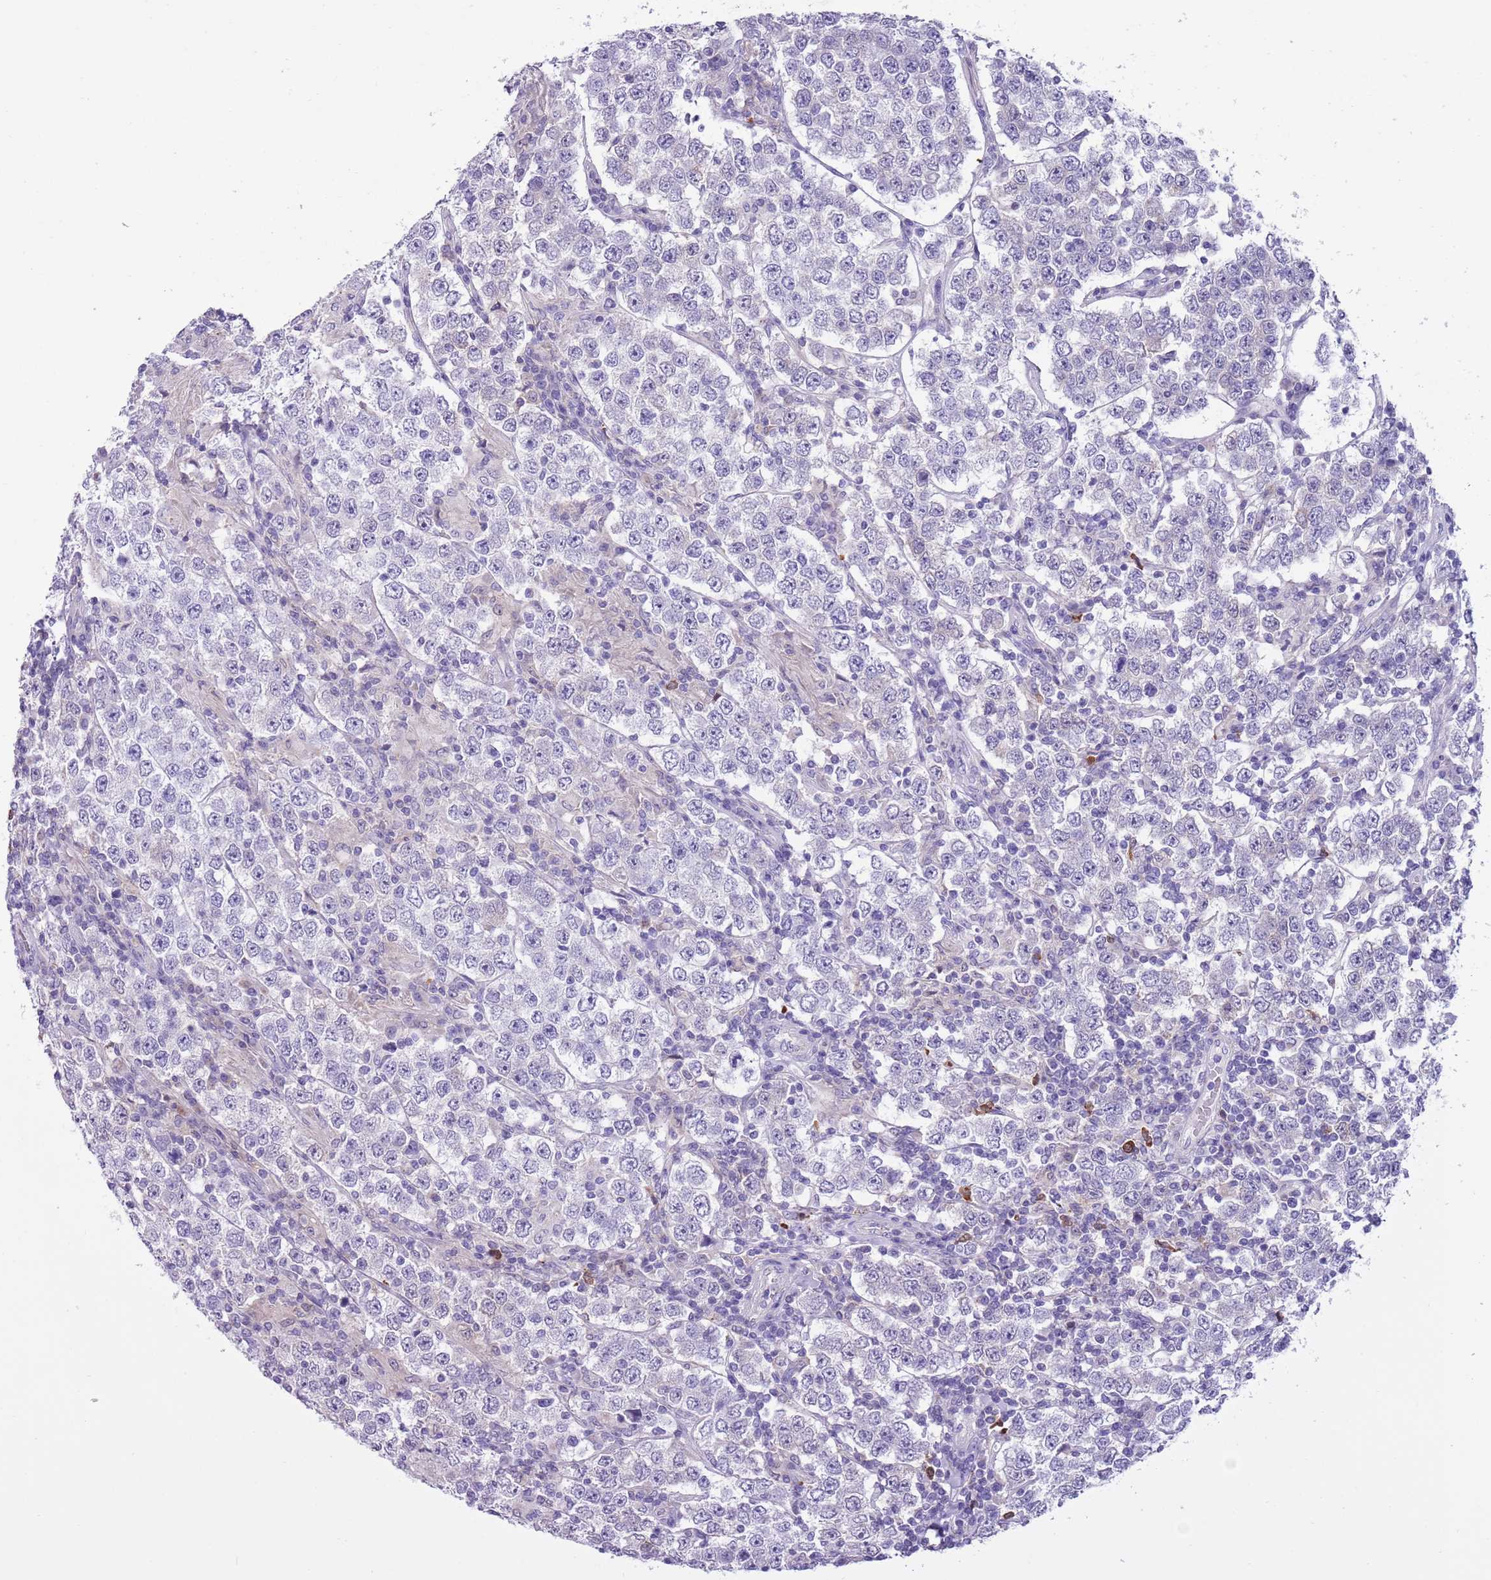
{"staining": {"intensity": "negative", "quantity": "none", "location": "none"}, "tissue": "testis cancer", "cell_type": "Tumor cells", "image_type": "cancer", "snomed": [{"axis": "morphology", "description": "Normal tissue, NOS"}, {"axis": "morphology", "description": "Urothelial carcinoma, High grade"}, {"axis": "morphology", "description": "Seminoma, NOS"}, {"axis": "morphology", "description": "Carcinoma, Embryonal, NOS"}, {"axis": "topography", "description": "Urinary bladder"}, {"axis": "topography", "description": "Testis"}], "caption": "IHC micrograph of neoplastic tissue: testis cancer (embryonal carcinoma) stained with DAB (3,3'-diaminobenzidine) shows no significant protein expression in tumor cells. (Brightfield microscopy of DAB immunohistochemistry (IHC) at high magnification).", "gene": "PFKFB2", "patient": {"sex": "male", "age": 41}}